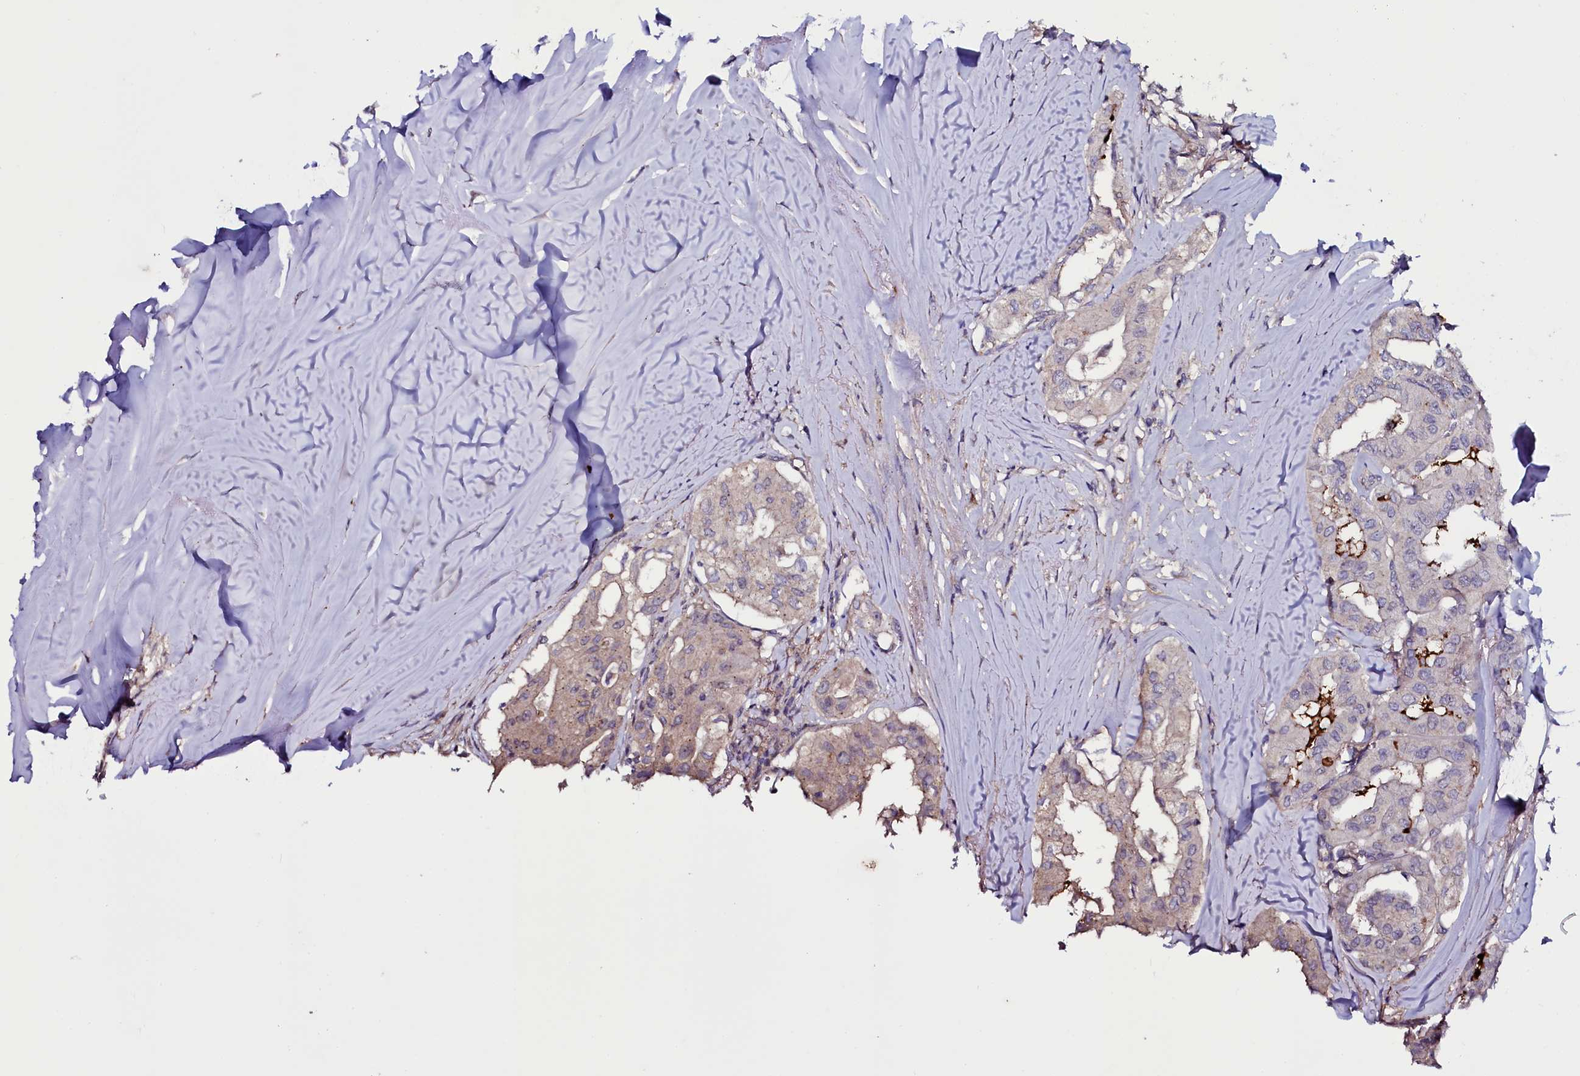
{"staining": {"intensity": "weak", "quantity": "<25%", "location": "cytoplasmic/membranous"}, "tissue": "thyroid cancer", "cell_type": "Tumor cells", "image_type": "cancer", "snomed": [{"axis": "morphology", "description": "Papillary adenocarcinoma, NOS"}, {"axis": "topography", "description": "Thyroid gland"}], "caption": "Thyroid cancer (papillary adenocarcinoma) was stained to show a protein in brown. There is no significant staining in tumor cells. The staining is performed using DAB (3,3'-diaminobenzidine) brown chromogen with nuclei counter-stained in using hematoxylin.", "gene": "USPL1", "patient": {"sex": "female", "age": 59}}